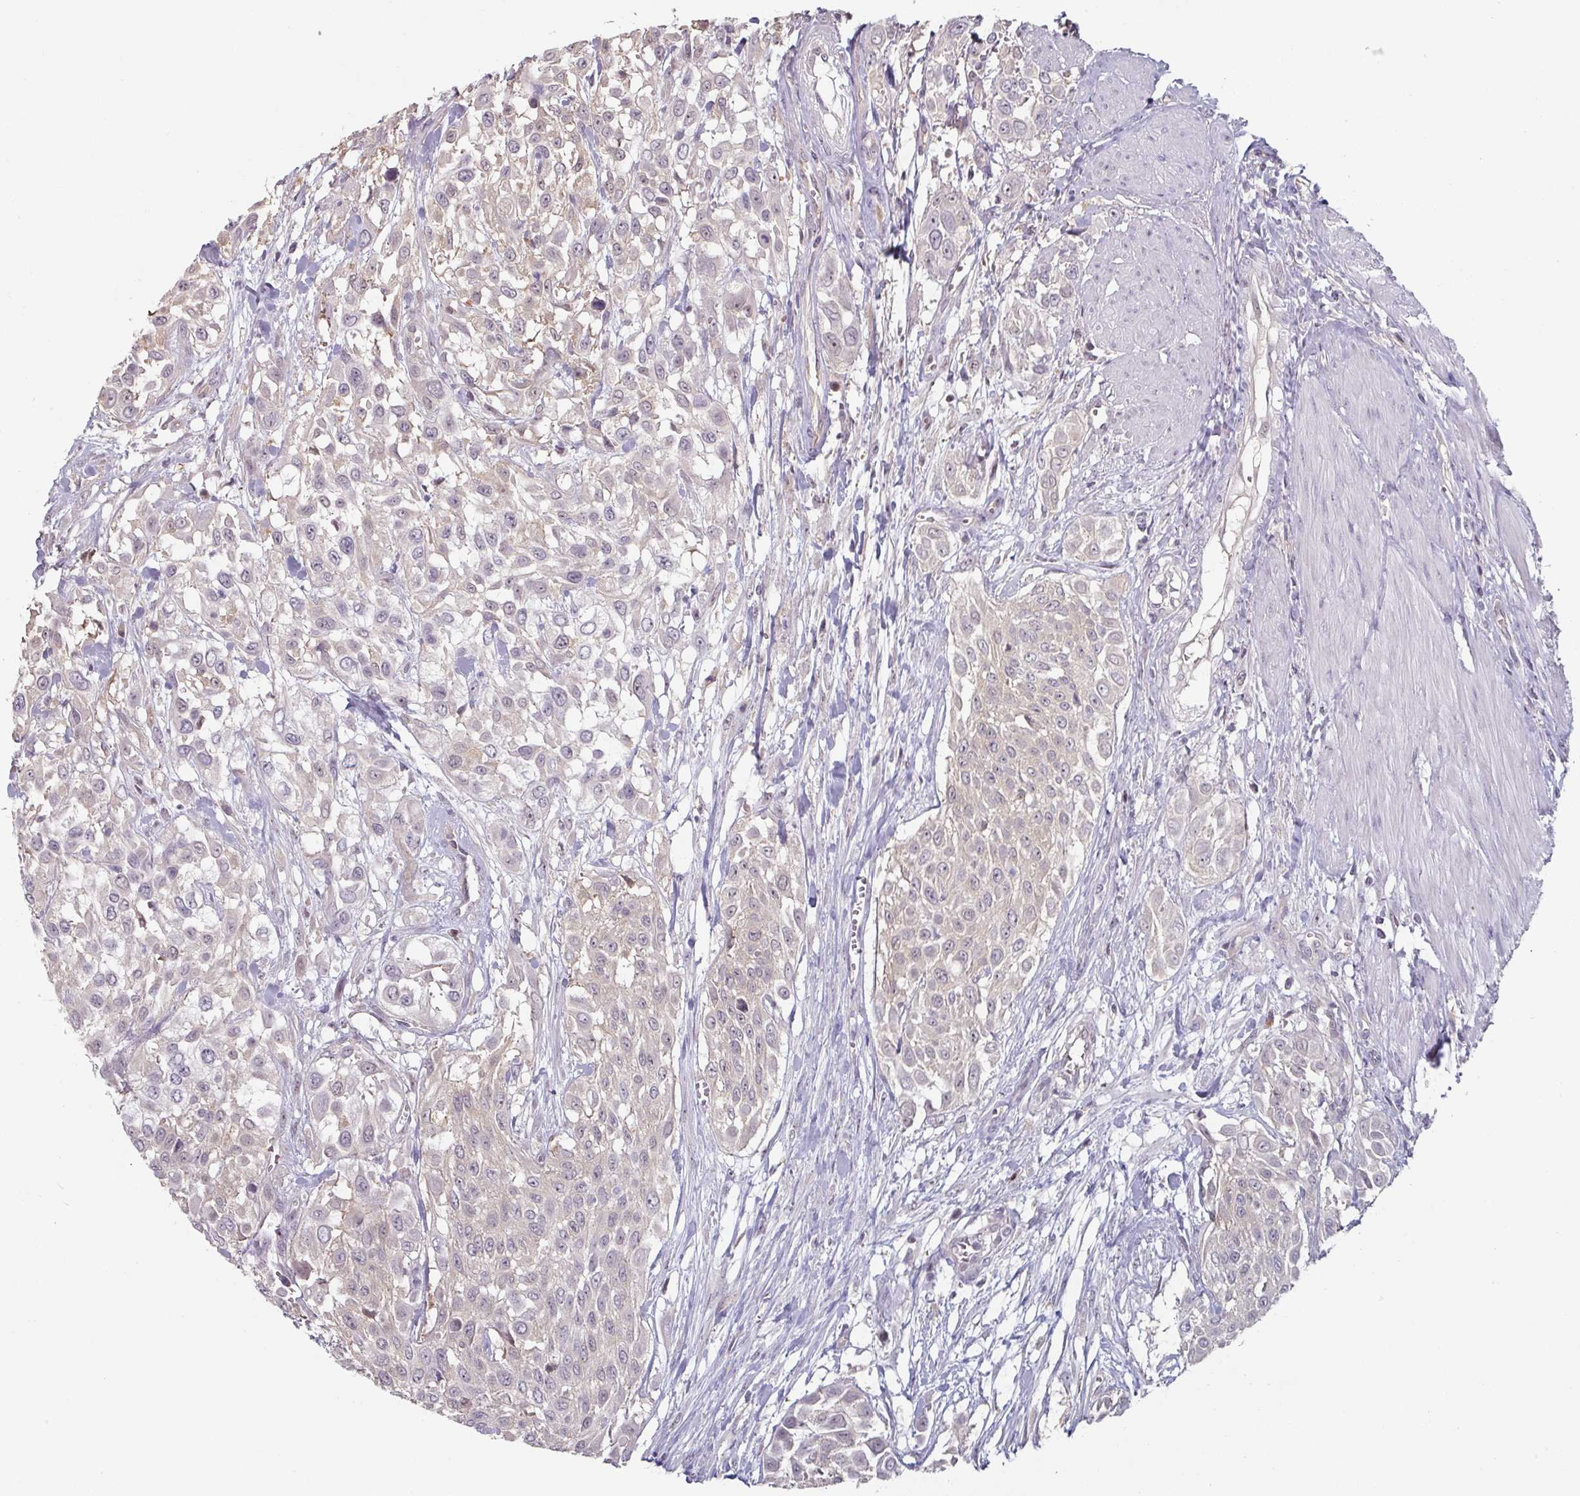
{"staining": {"intensity": "negative", "quantity": "none", "location": "none"}, "tissue": "urothelial cancer", "cell_type": "Tumor cells", "image_type": "cancer", "snomed": [{"axis": "morphology", "description": "Urothelial carcinoma, High grade"}, {"axis": "topography", "description": "Urinary bladder"}], "caption": "Immunohistochemistry (IHC) image of neoplastic tissue: human urothelial carcinoma (high-grade) stained with DAB shows no significant protein staining in tumor cells. The staining was performed using DAB (3,3'-diaminobenzidine) to visualize the protein expression in brown, while the nuclei were stained in blue with hematoxylin (Magnification: 20x).", "gene": "ZBTB6", "patient": {"sex": "male", "age": 57}}